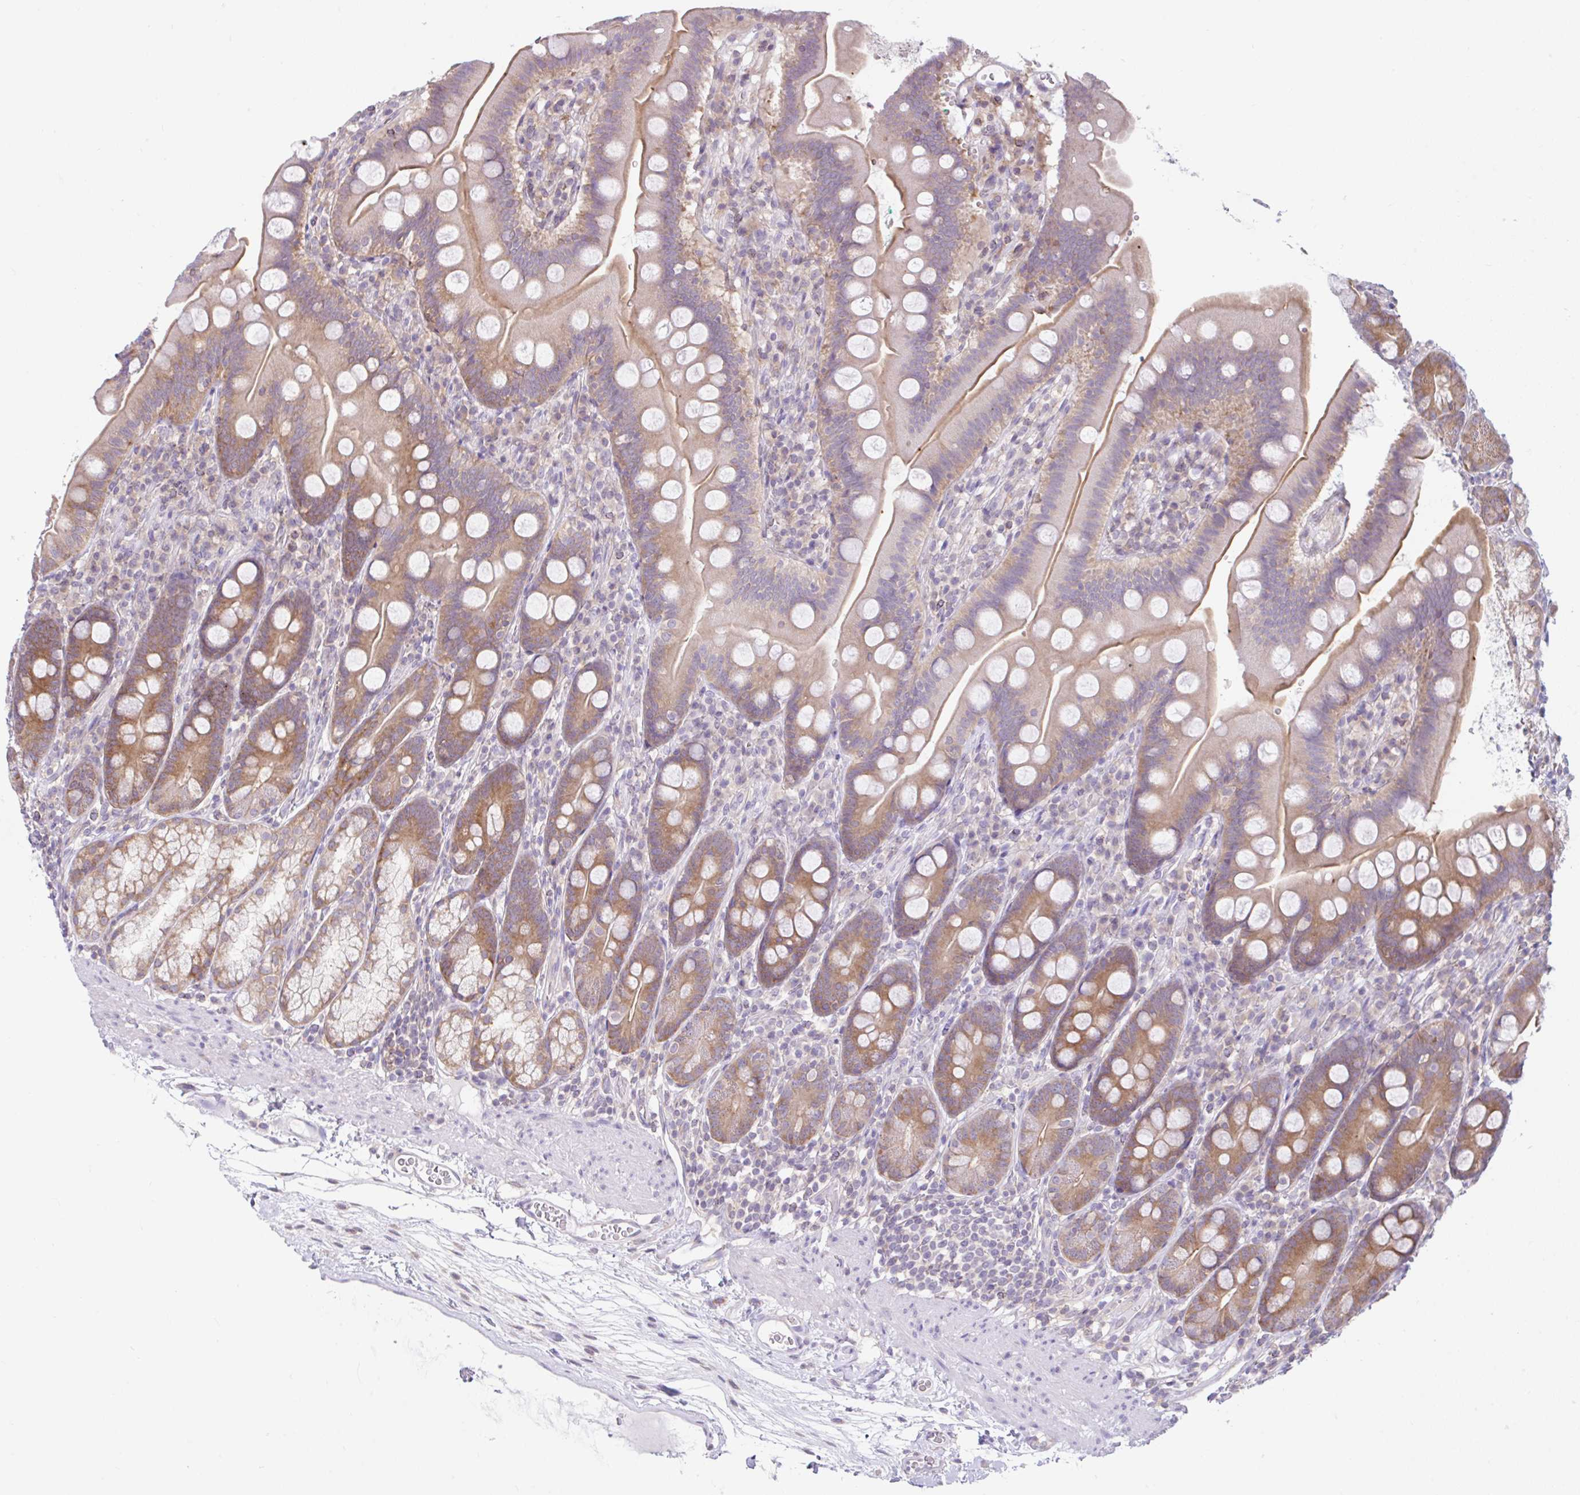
{"staining": {"intensity": "moderate", "quantity": "25%-75%", "location": "cytoplasmic/membranous"}, "tissue": "duodenum", "cell_type": "Glandular cells", "image_type": "normal", "snomed": [{"axis": "morphology", "description": "Normal tissue, NOS"}, {"axis": "topography", "description": "Duodenum"}], "caption": "Immunohistochemical staining of unremarkable human duodenum exhibits medium levels of moderate cytoplasmic/membranous expression in approximately 25%-75% of glandular cells.", "gene": "RALBP1", "patient": {"sex": "female", "age": 67}}